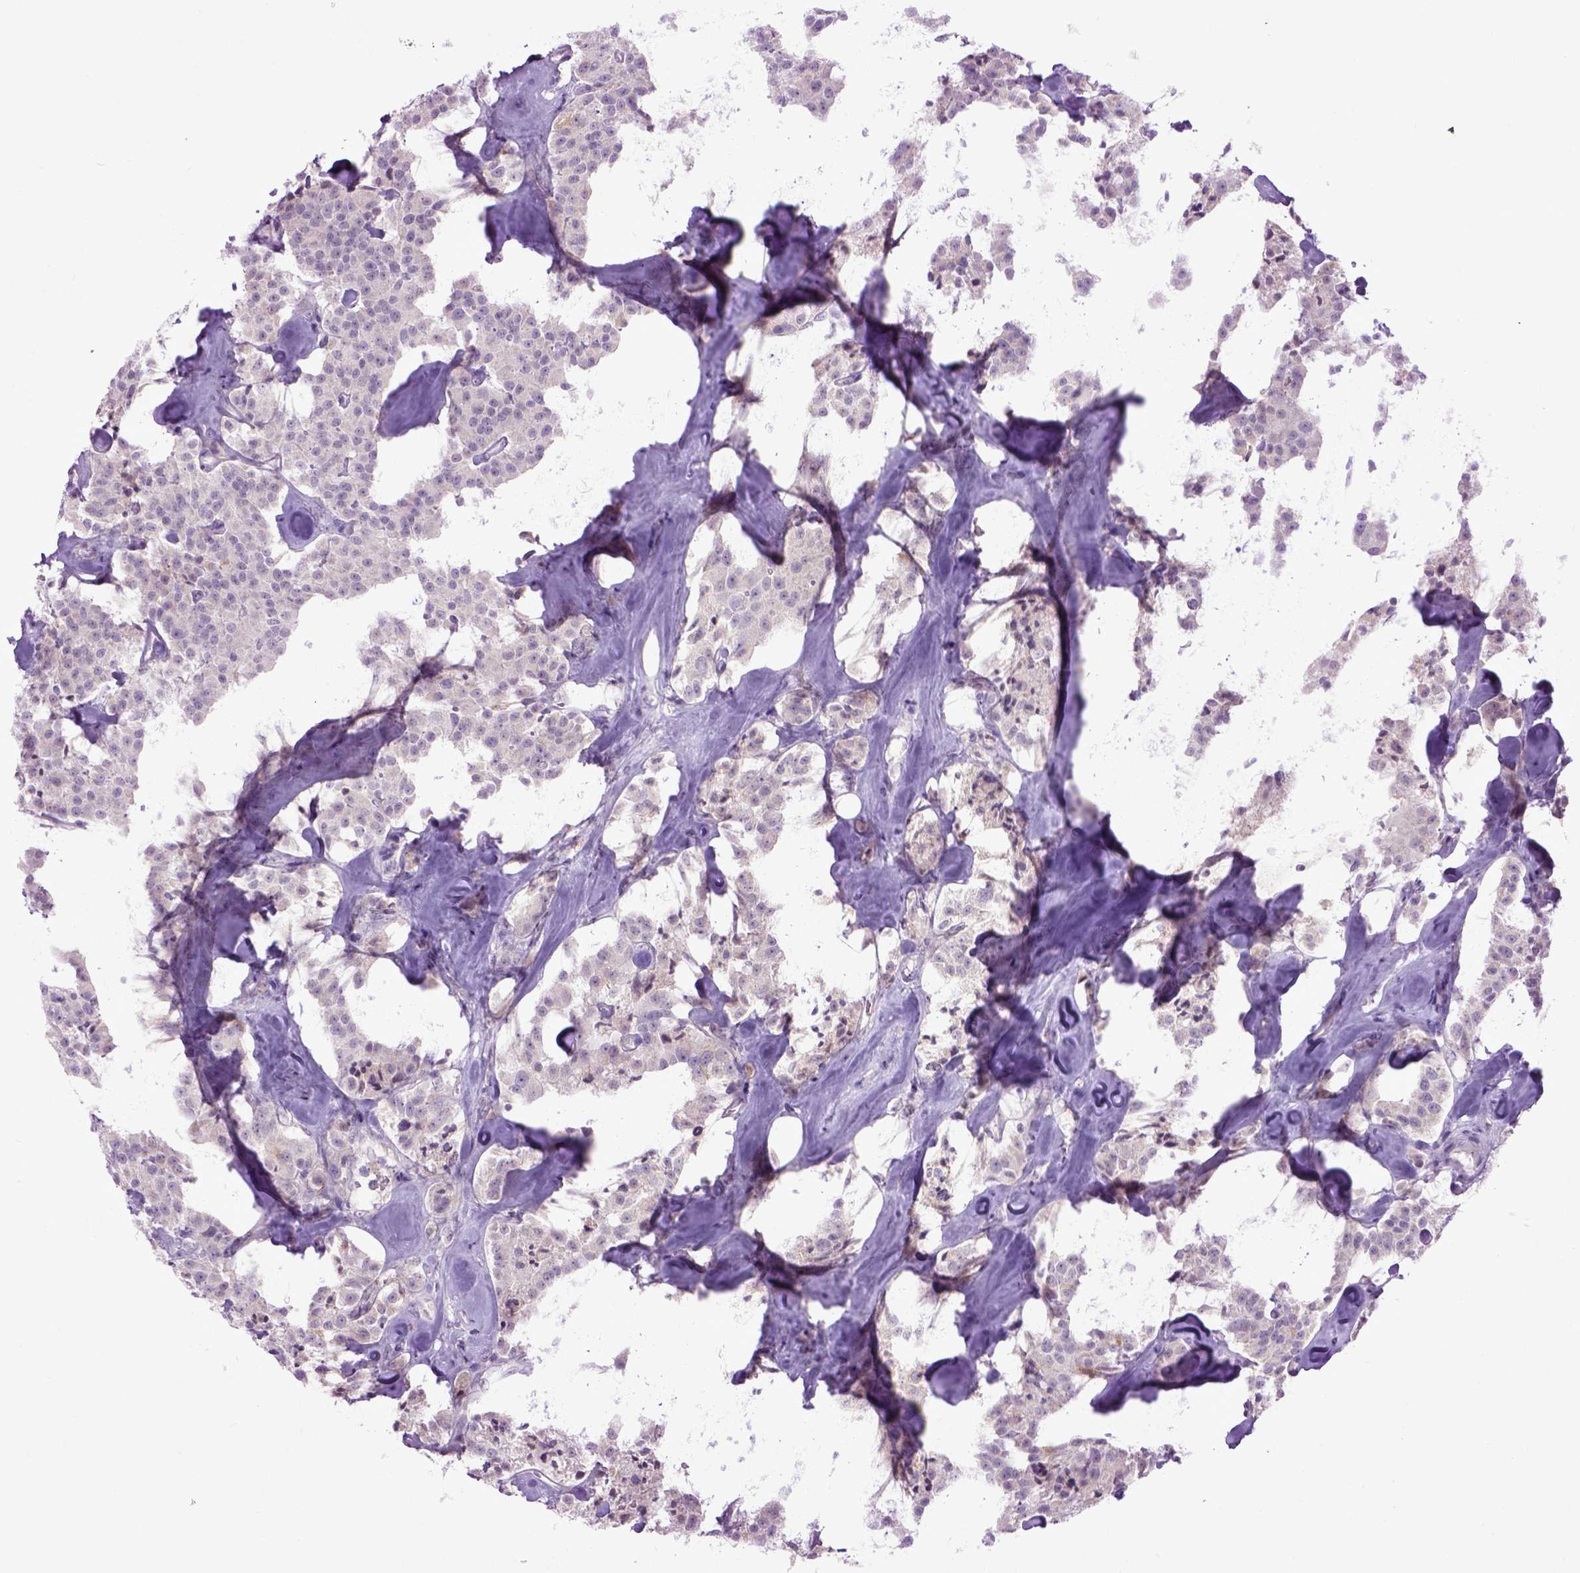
{"staining": {"intensity": "negative", "quantity": "none", "location": "none"}, "tissue": "carcinoid", "cell_type": "Tumor cells", "image_type": "cancer", "snomed": [{"axis": "morphology", "description": "Carcinoid, malignant, NOS"}, {"axis": "topography", "description": "Pancreas"}], "caption": "High magnification brightfield microscopy of carcinoid stained with DAB (3,3'-diaminobenzidine) (brown) and counterstained with hematoxylin (blue): tumor cells show no significant expression.", "gene": "EMILIN3", "patient": {"sex": "male", "age": 41}}